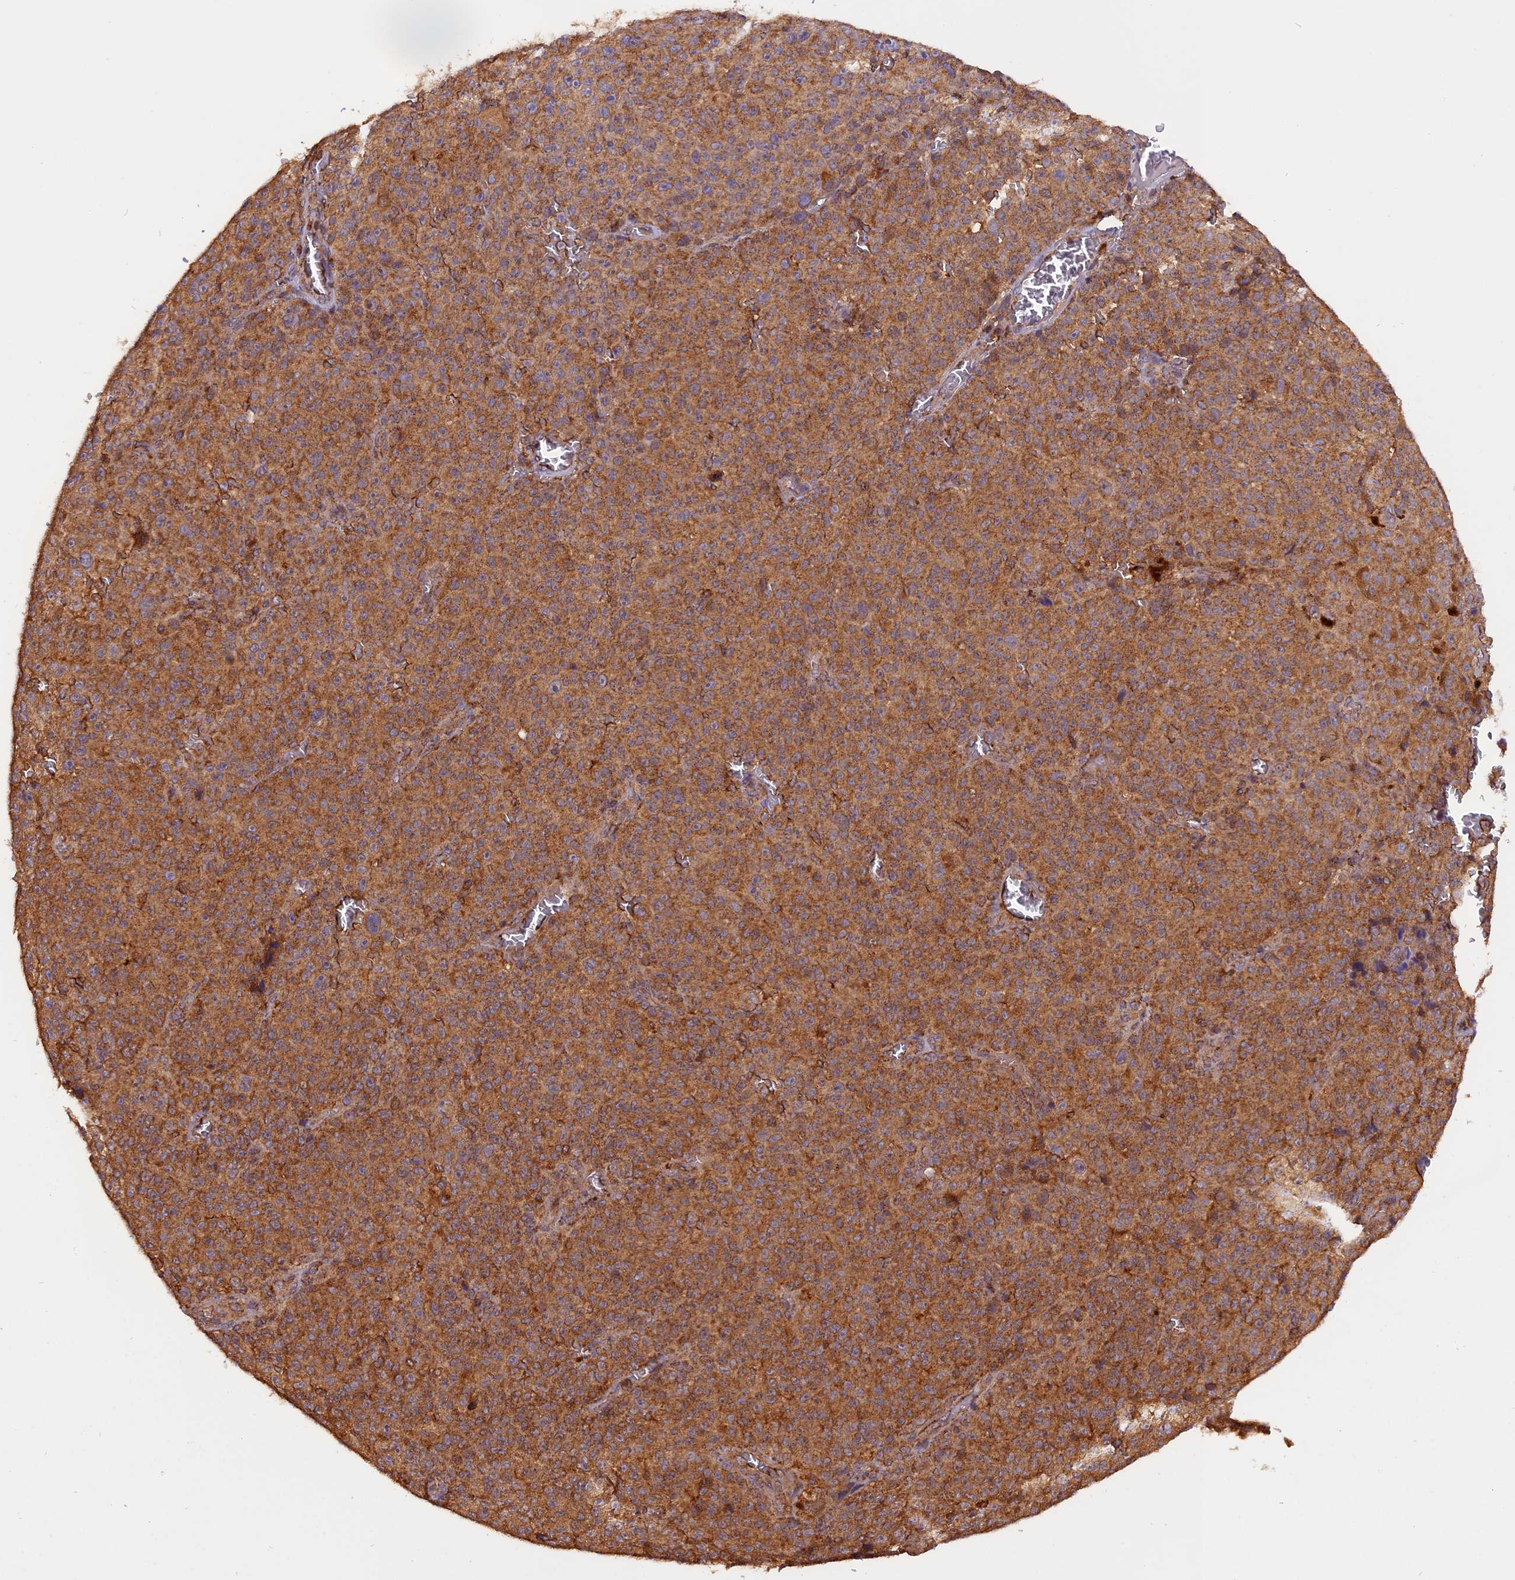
{"staining": {"intensity": "moderate", "quantity": ">75%", "location": "cytoplasmic/membranous"}, "tissue": "melanoma", "cell_type": "Tumor cells", "image_type": "cancer", "snomed": [{"axis": "morphology", "description": "Malignant melanoma, NOS"}, {"axis": "topography", "description": "Skin"}], "caption": "Malignant melanoma tissue exhibits moderate cytoplasmic/membranous positivity in approximately >75% of tumor cells, visualized by immunohistochemistry.", "gene": "PEX3", "patient": {"sex": "female", "age": 82}}